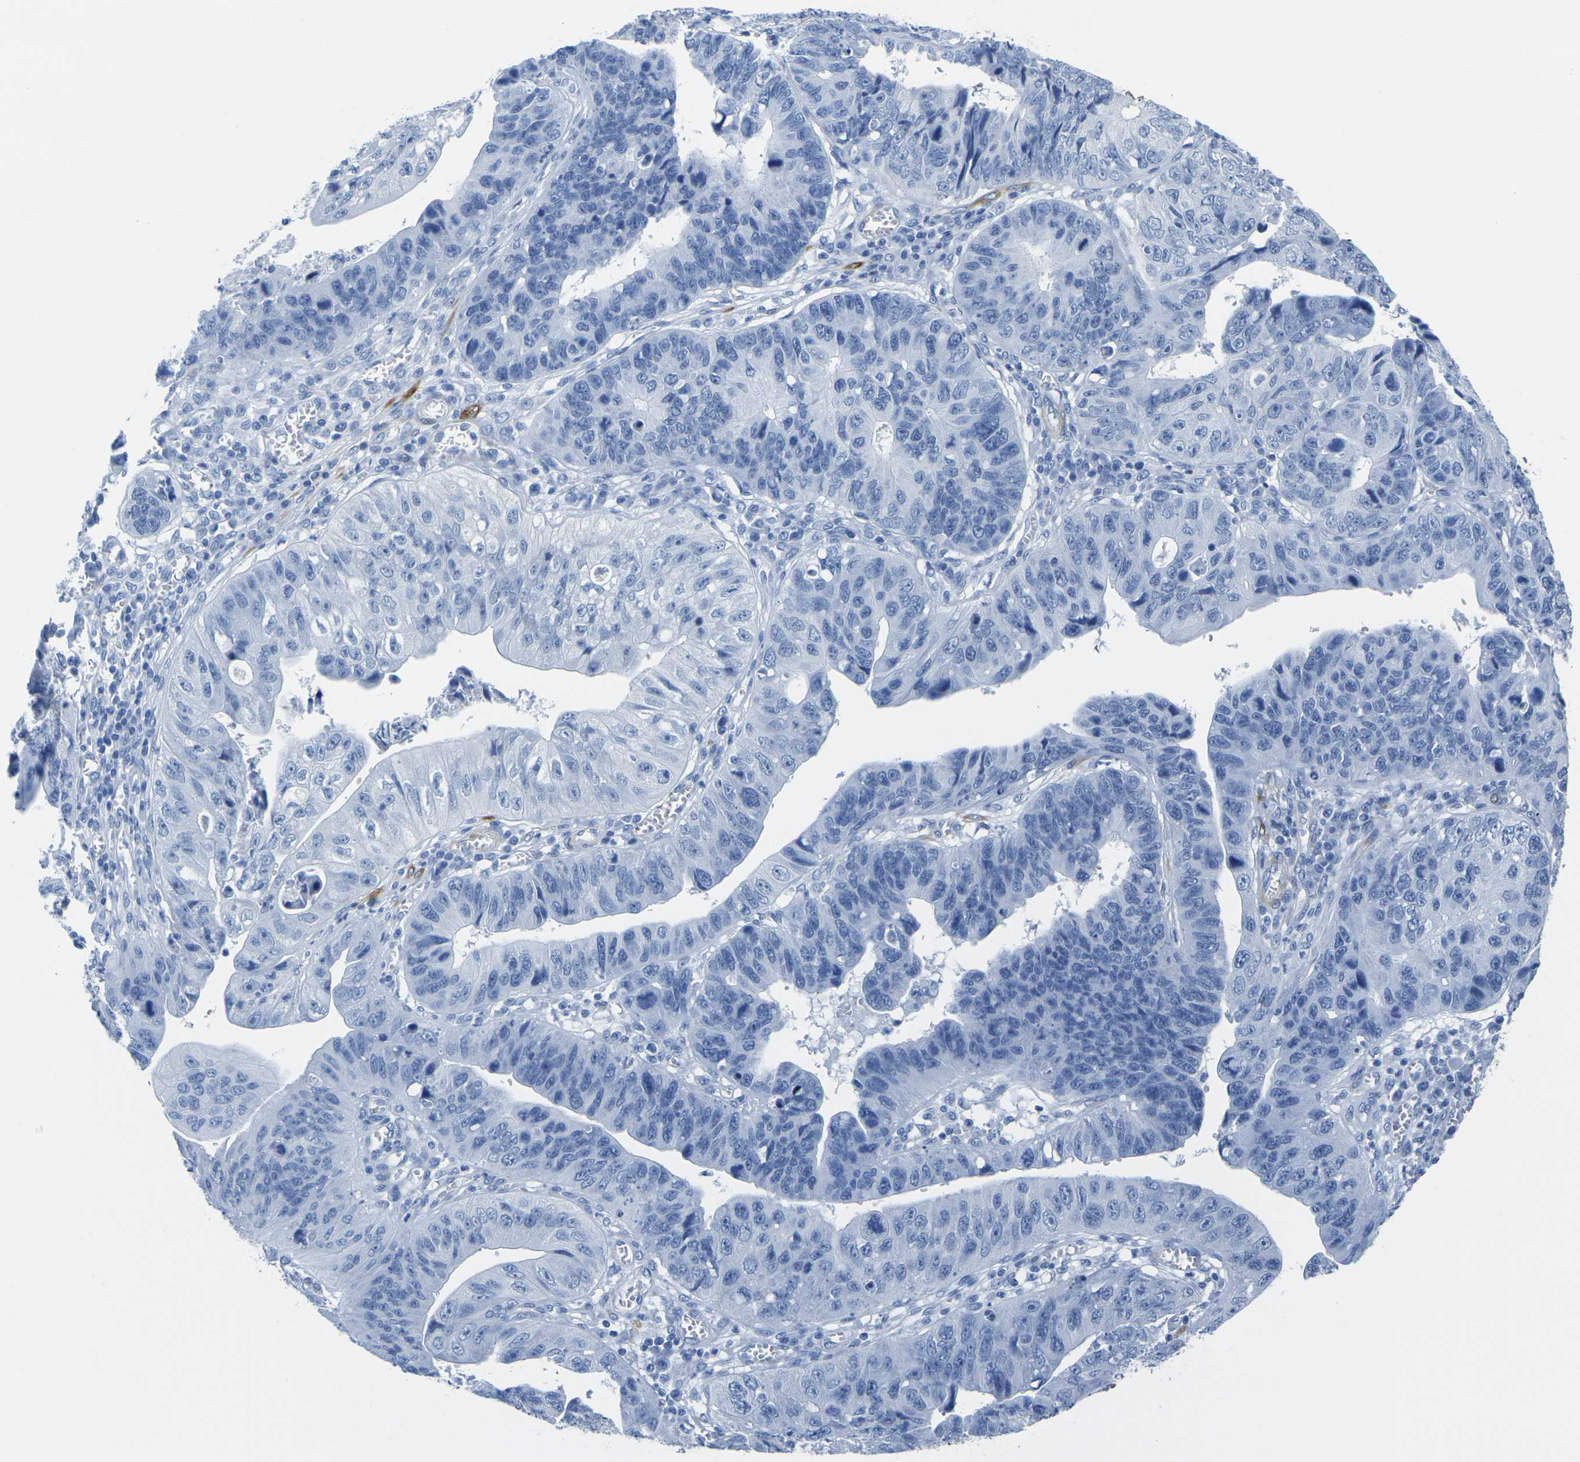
{"staining": {"intensity": "negative", "quantity": "none", "location": "none"}, "tissue": "stomach cancer", "cell_type": "Tumor cells", "image_type": "cancer", "snomed": [{"axis": "morphology", "description": "Adenocarcinoma, NOS"}, {"axis": "topography", "description": "Stomach"}], "caption": "DAB immunohistochemical staining of human stomach cancer displays no significant positivity in tumor cells. (DAB IHC with hematoxylin counter stain).", "gene": "CNN1", "patient": {"sex": "male", "age": 59}}